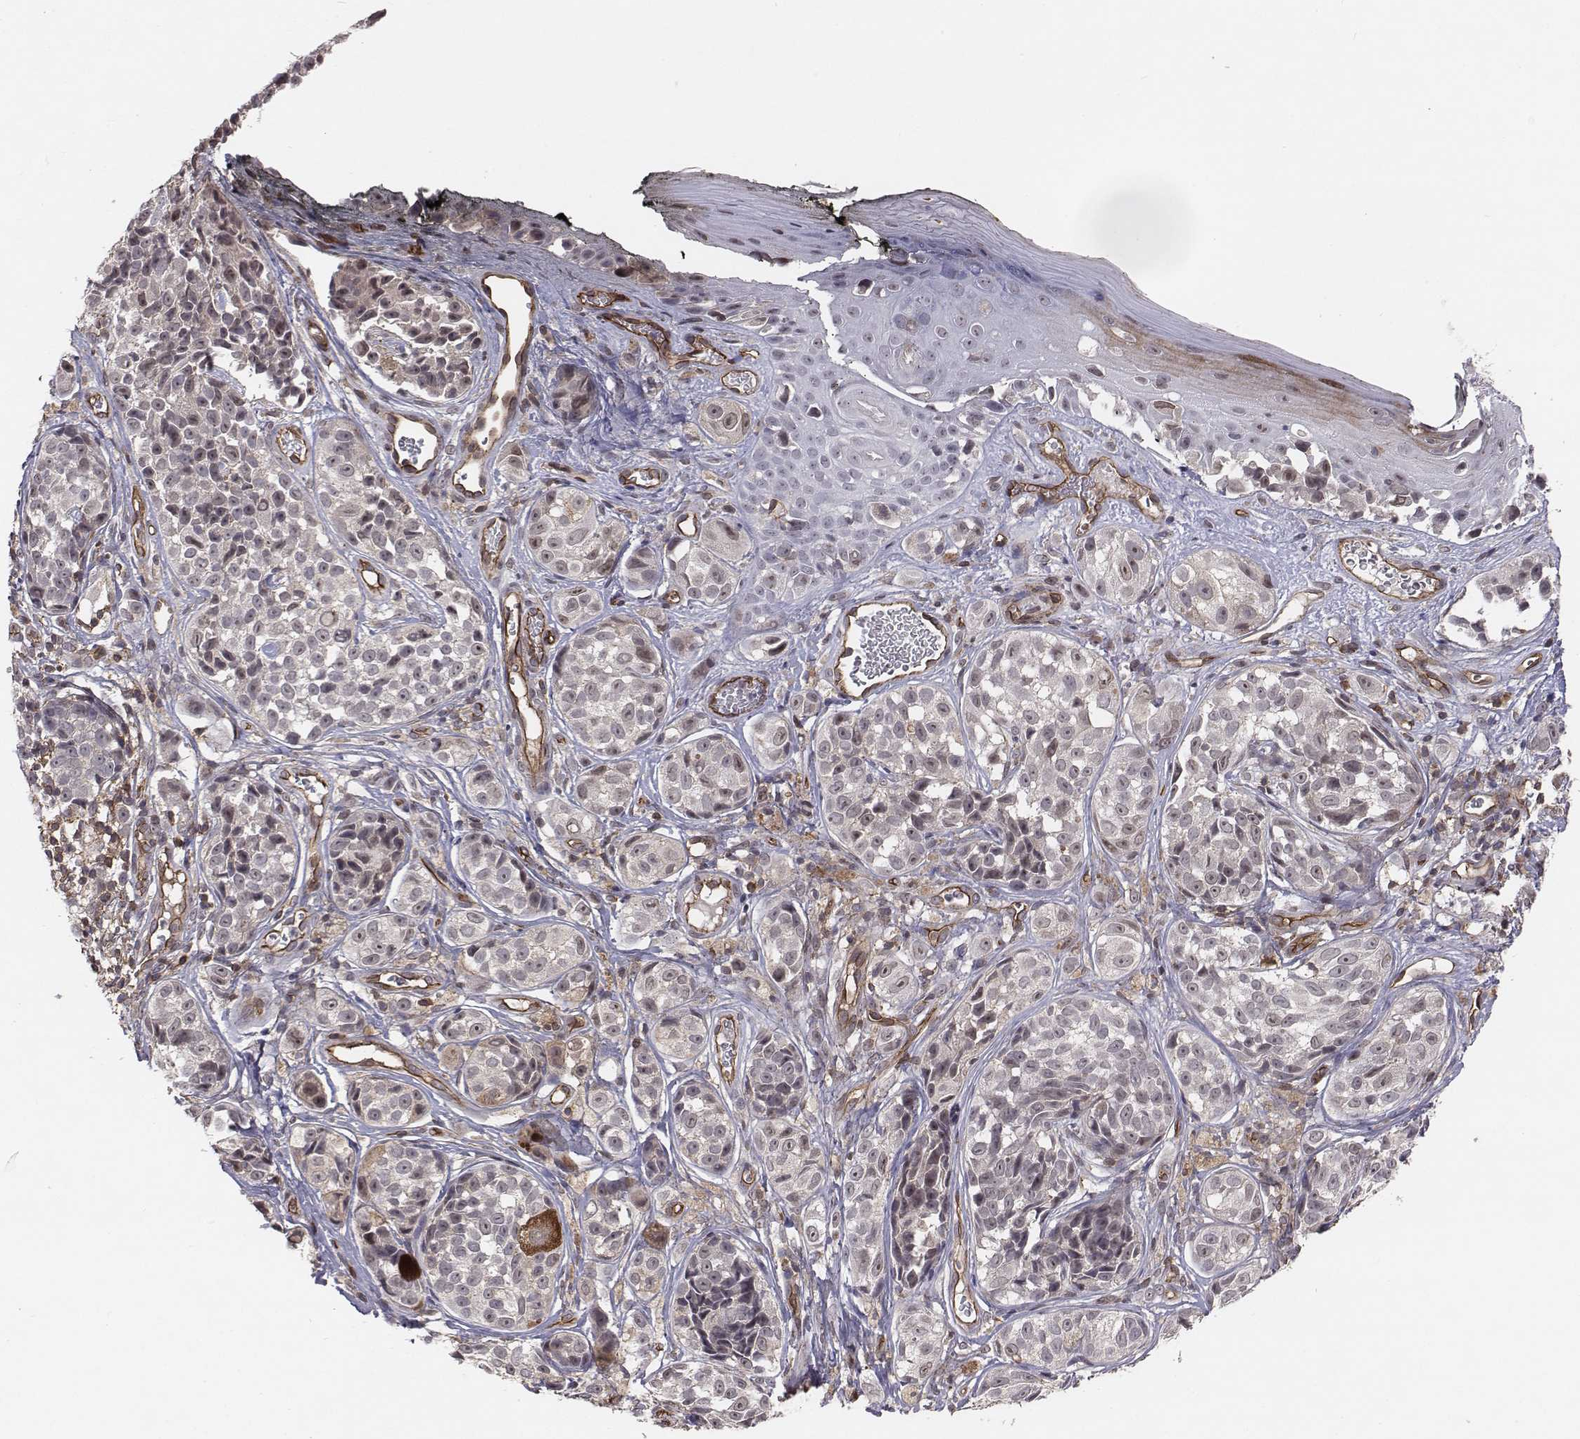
{"staining": {"intensity": "negative", "quantity": "none", "location": "none"}, "tissue": "melanoma", "cell_type": "Tumor cells", "image_type": "cancer", "snomed": [{"axis": "morphology", "description": "Malignant melanoma, NOS"}, {"axis": "topography", "description": "Skin"}], "caption": "Tumor cells show no significant protein positivity in melanoma. (Stains: DAB IHC with hematoxylin counter stain, Microscopy: brightfield microscopy at high magnification).", "gene": "PTPRG", "patient": {"sex": "male", "age": 48}}